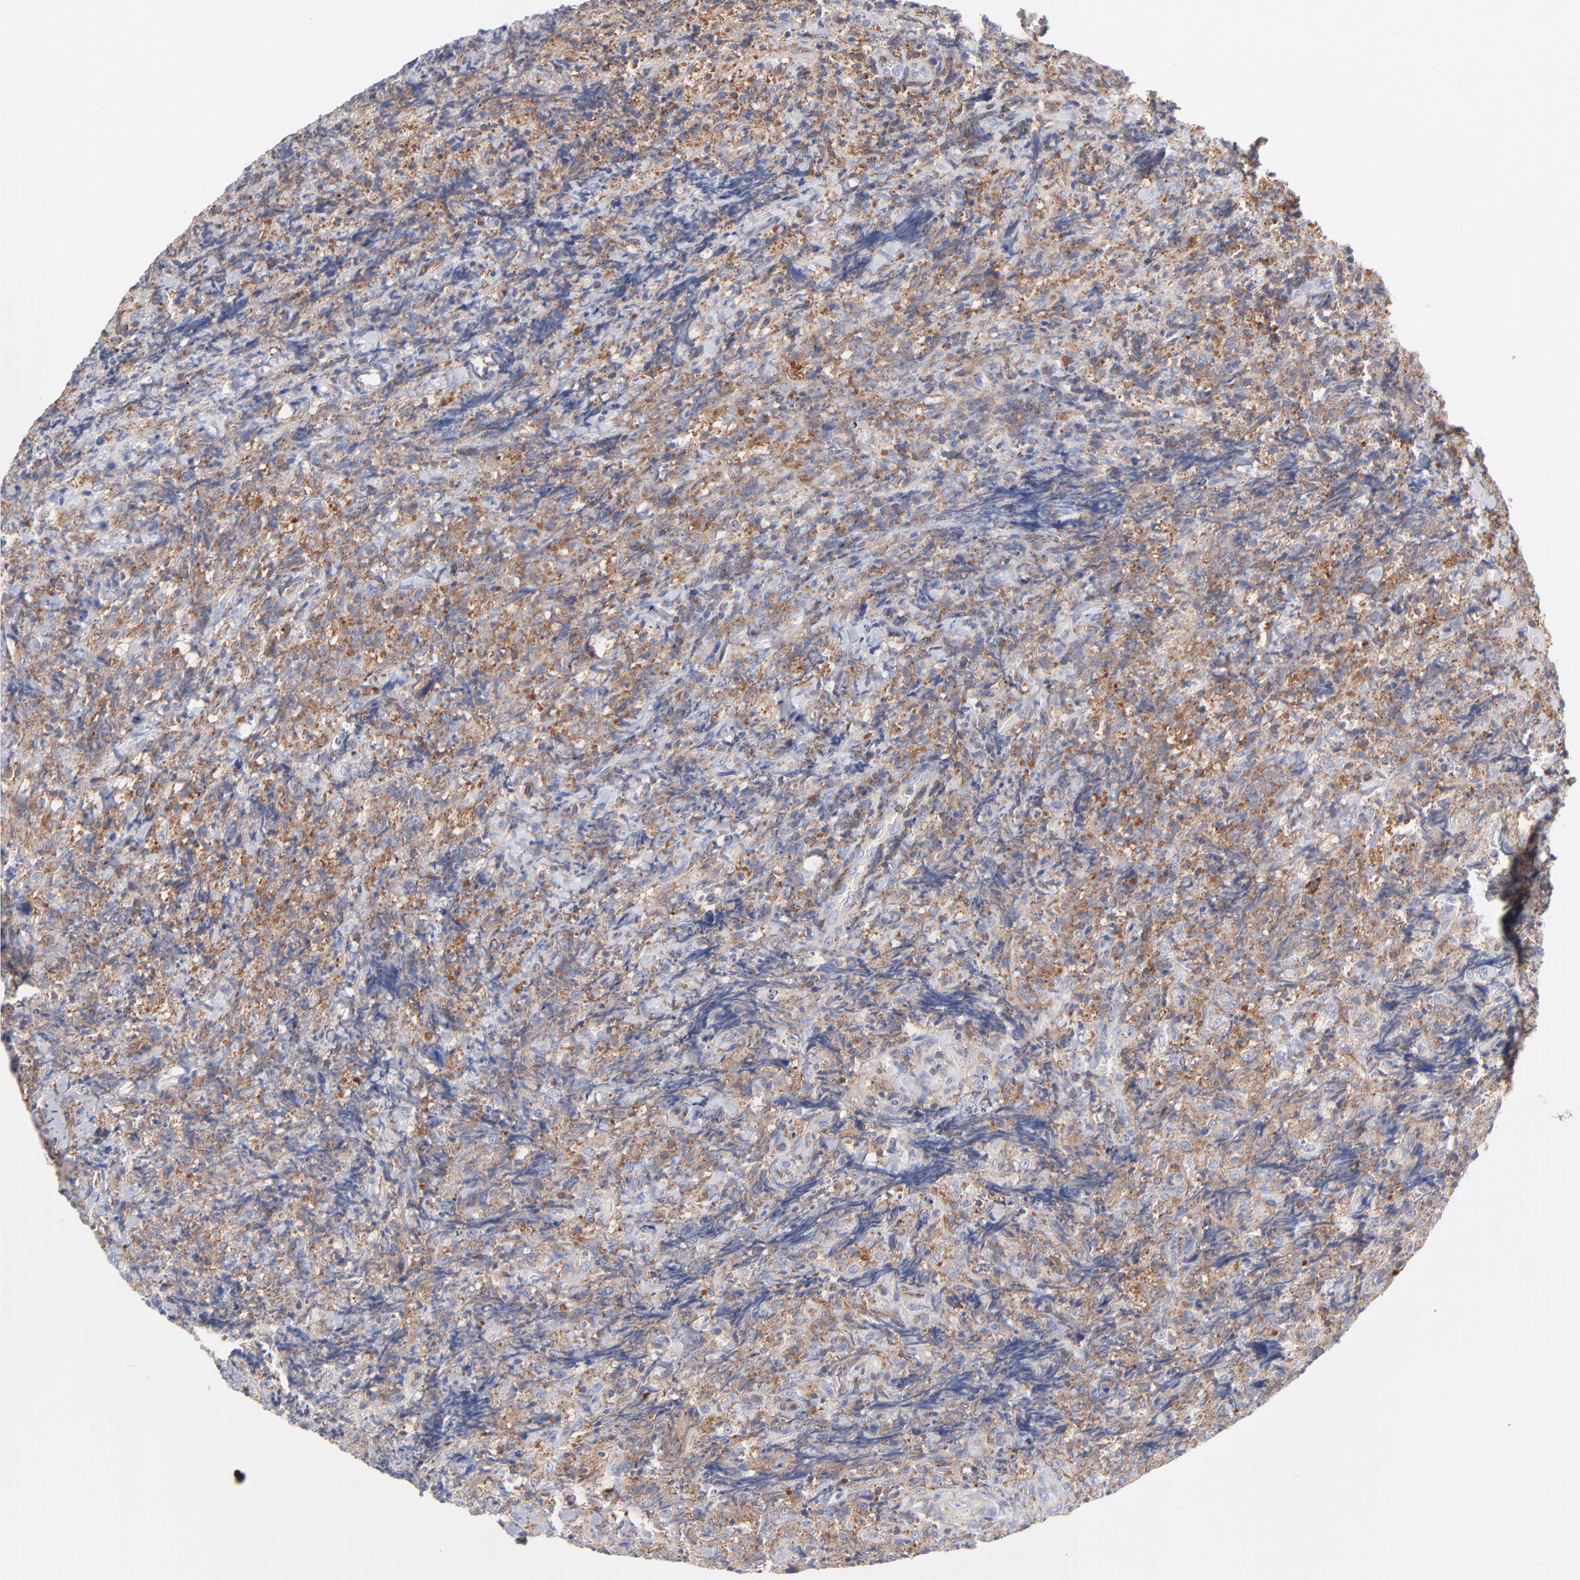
{"staining": {"intensity": "moderate", "quantity": ">75%", "location": "cytoplasmic/membranous"}, "tissue": "lymphoma", "cell_type": "Tumor cells", "image_type": "cancer", "snomed": [{"axis": "morphology", "description": "Malignant lymphoma, non-Hodgkin's type, High grade"}, {"axis": "topography", "description": "Tonsil"}], "caption": "Protein expression analysis of malignant lymphoma, non-Hodgkin's type (high-grade) displays moderate cytoplasmic/membranous expression in about >75% of tumor cells.", "gene": "SEPTIN6", "patient": {"sex": "female", "age": 36}}